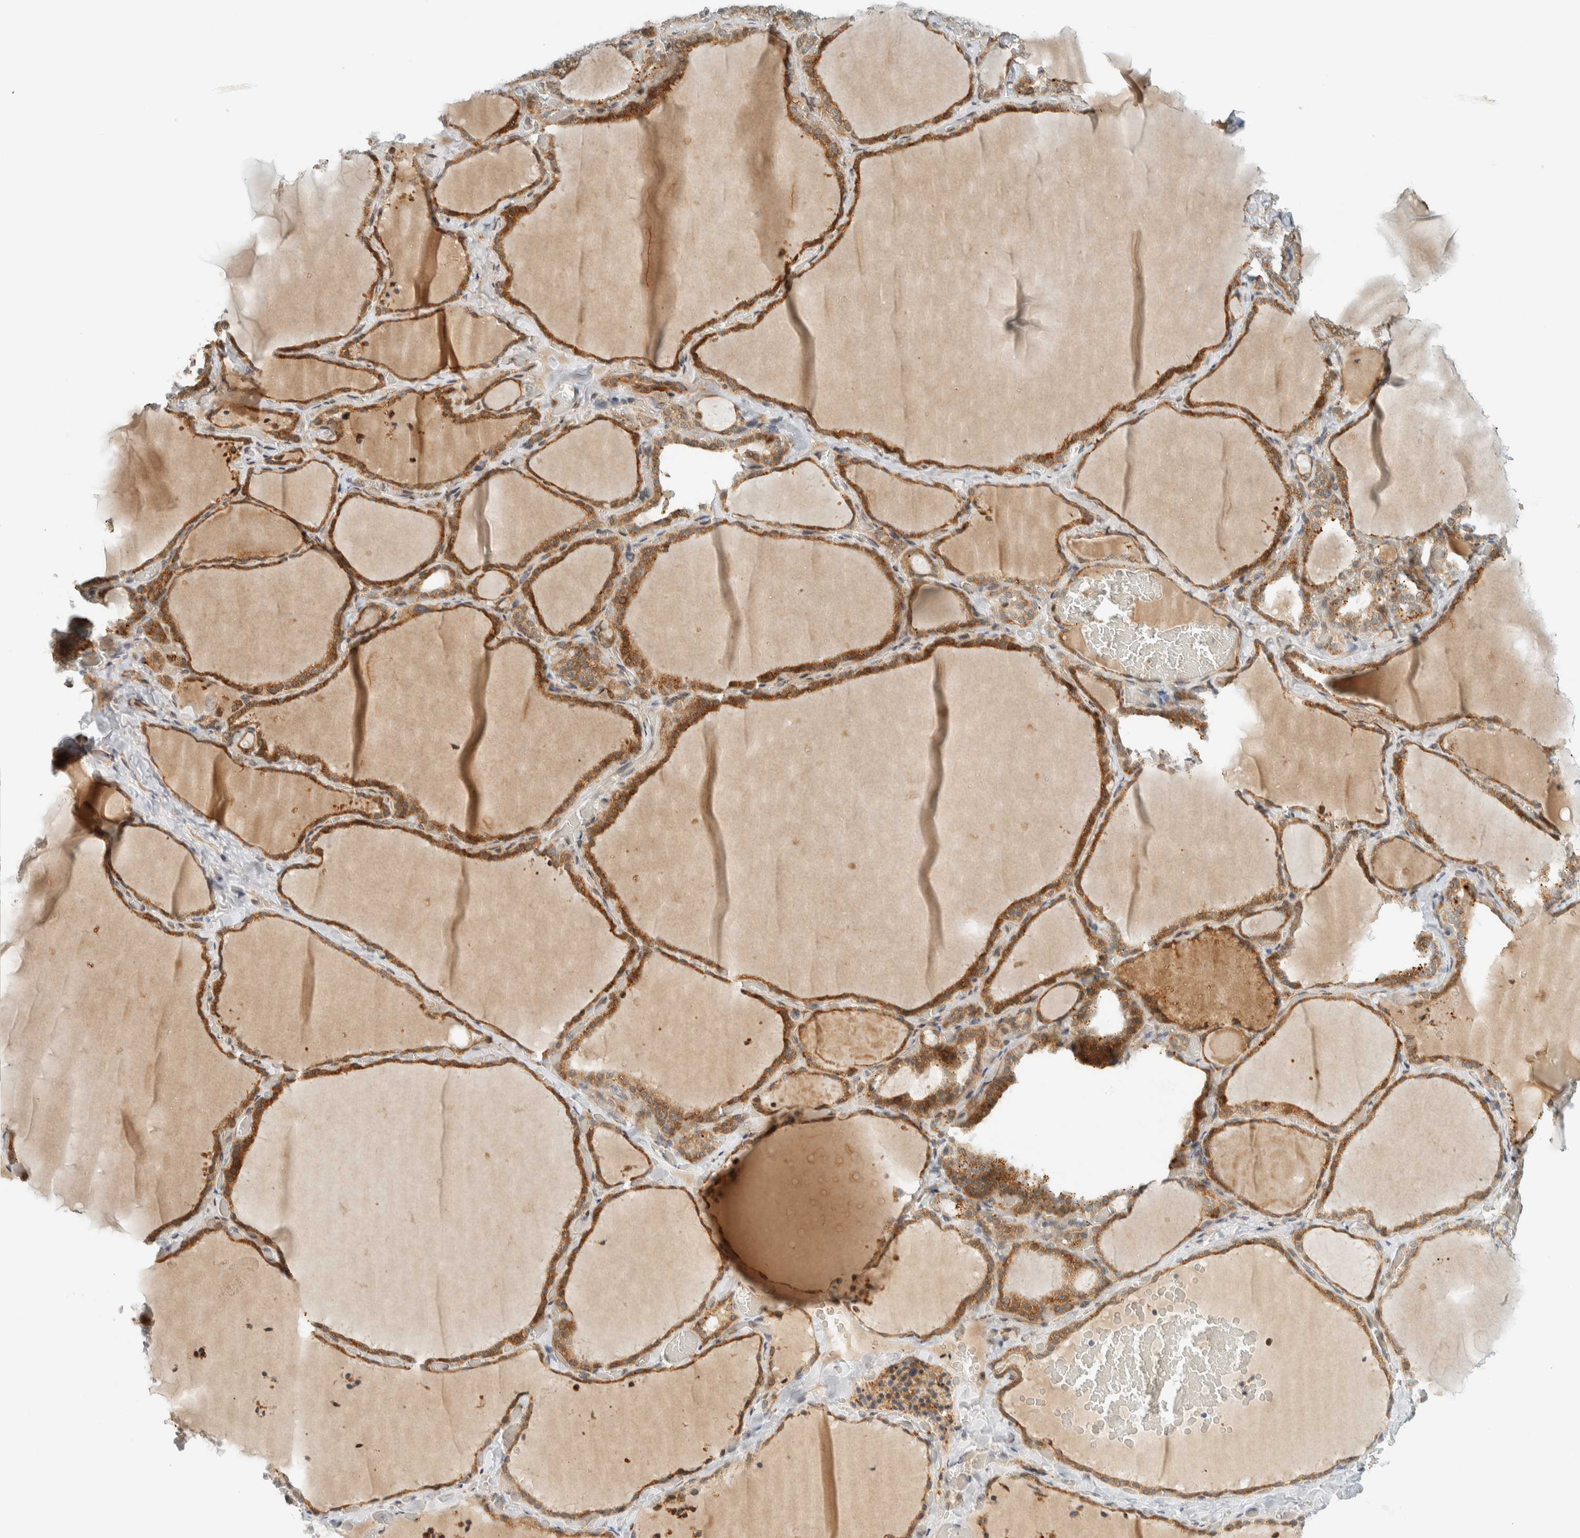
{"staining": {"intensity": "strong", "quantity": ">75%", "location": "cytoplasmic/membranous"}, "tissue": "thyroid gland", "cell_type": "Glandular cells", "image_type": "normal", "snomed": [{"axis": "morphology", "description": "Normal tissue, NOS"}, {"axis": "topography", "description": "Thyroid gland"}], "caption": "An immunohistochemistry micrograph of unremarkable tissue is shown. Protein staining in brown labels strong cytoplasmic/membranous positivity in thyroid gland within glandular cells.", "gene": "ITPRID1", "patient": {"sex": "female", "age": 22}}